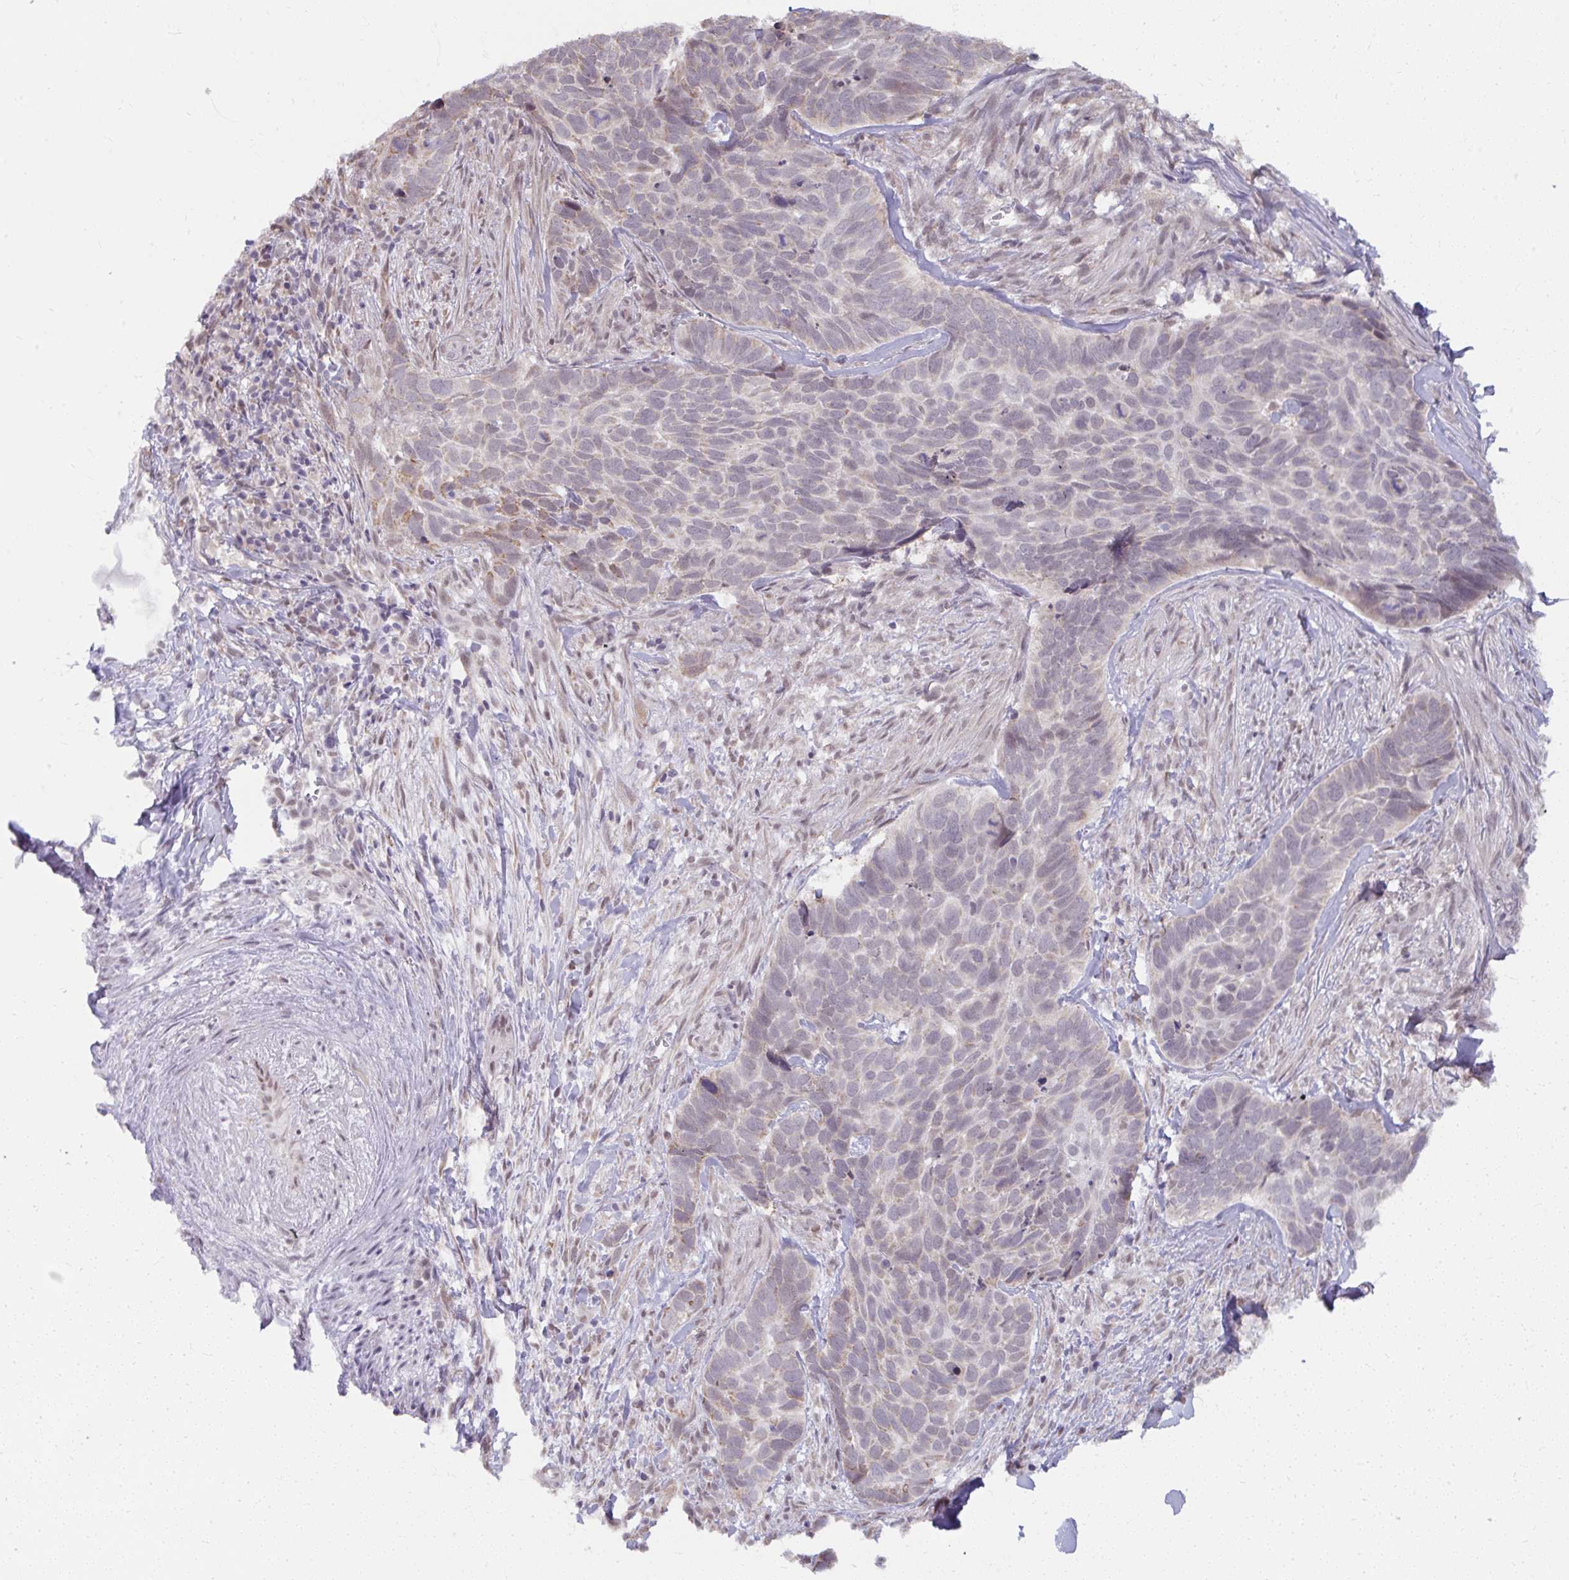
{"staining": {"intensity": "negative", "quantity": "none", "location": "none"}, "tissue": "skin cancer", "cell_type": "Tumor cells", "image_type": "cancer", "snomed": [{"axis": "morphology", "description": "Basal cell carcinoma"}, {"axis": "topography", "description": "Skin"}], "caption": "An image of human skin cancer is negative for staining in tumor cells.", "gene": "NMNAT1", "patient": {"sex": "female", "age": 82}}